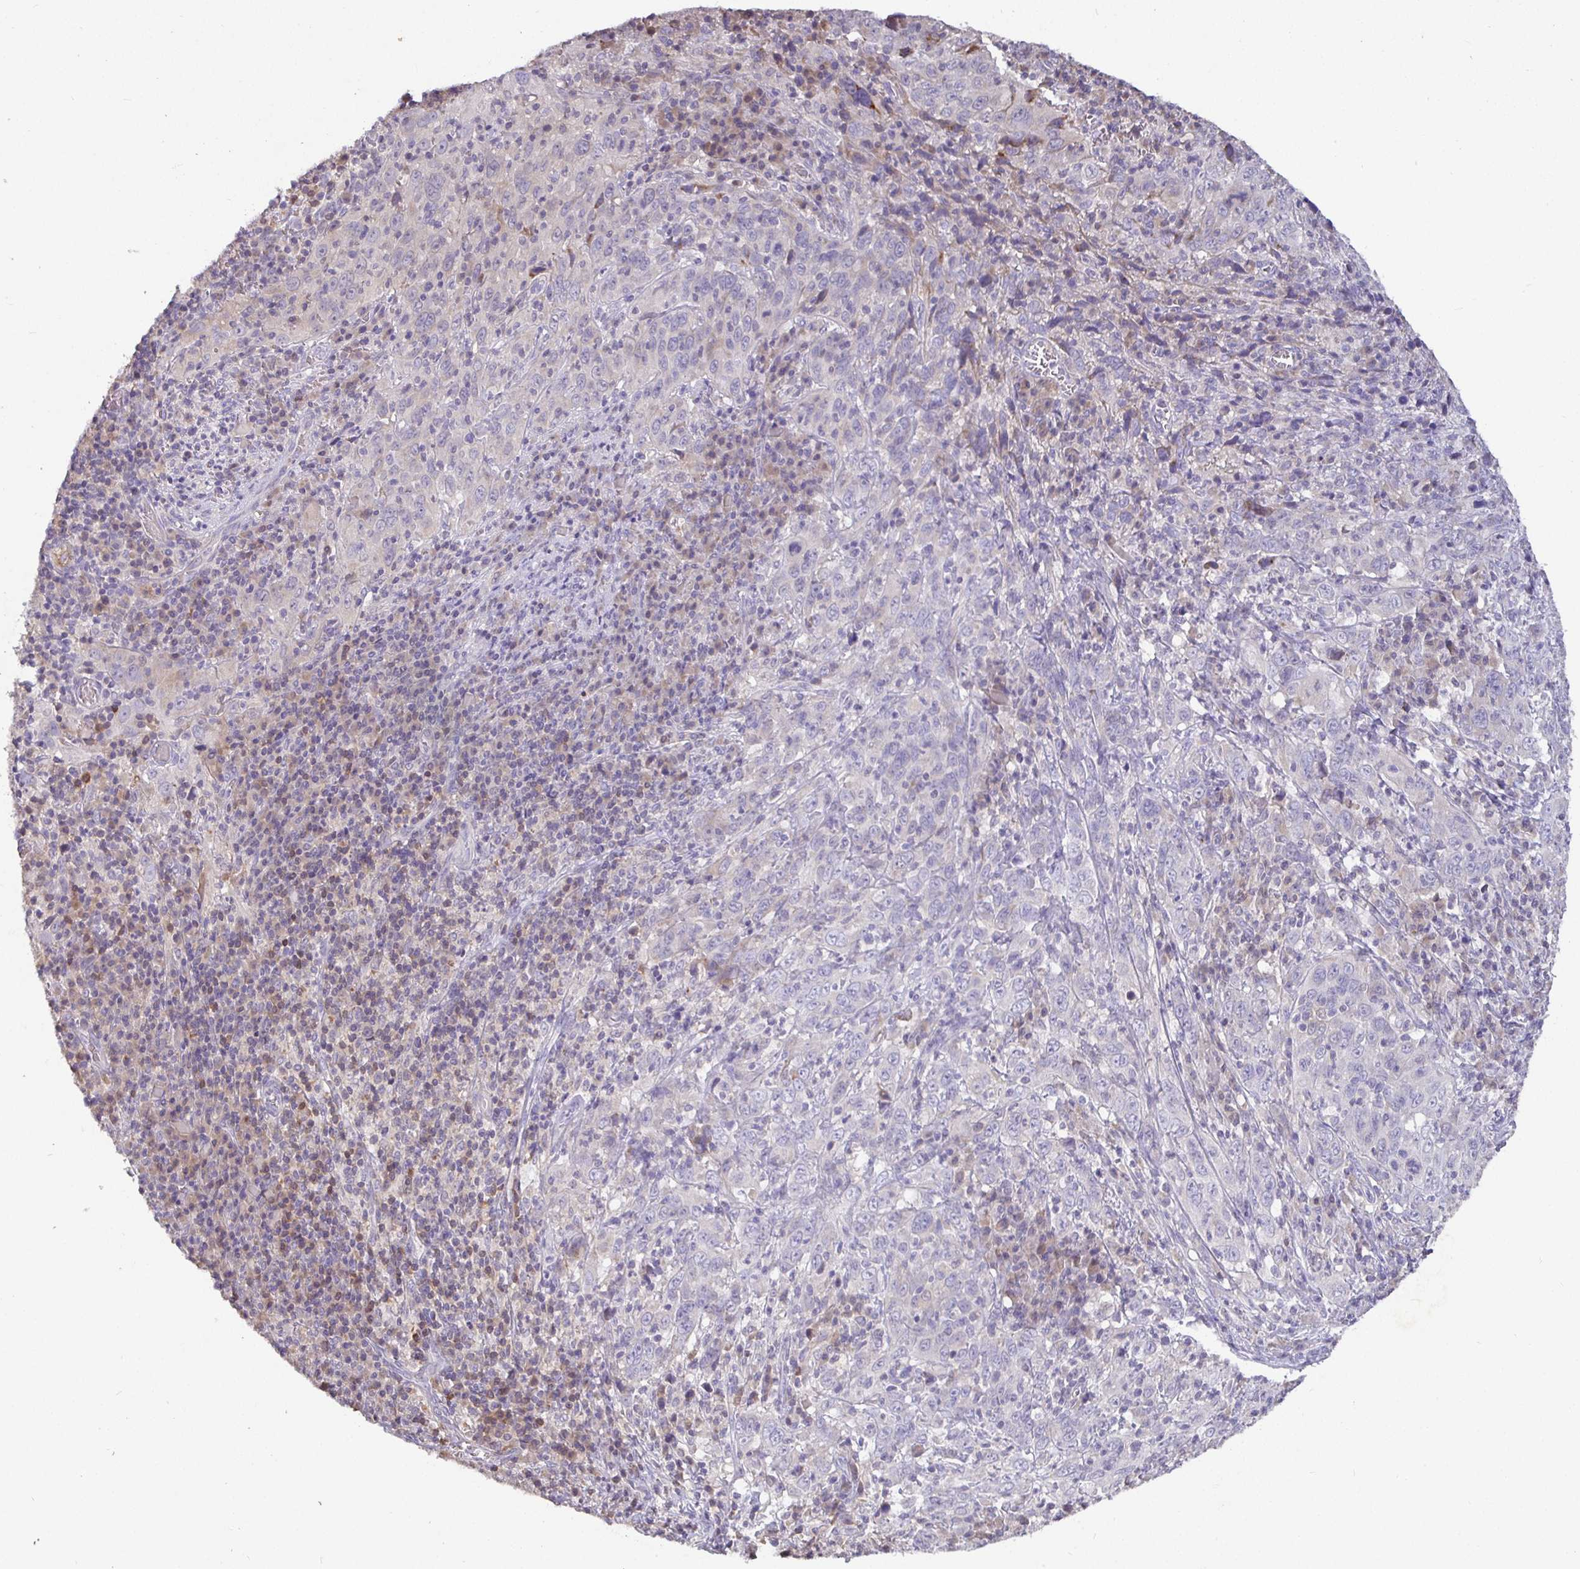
{"staining": {"intensity": "negative", "quantity": "none", "location": "none"}, "tissue": "cervical cancer", "cell_type": "Tumor cells", "image_type": "cancer", "snomed": [{"axis": "morphology", "description": "Squamous cell carcinoma, NOS"}, {"axis": "topography", "description": "Cervix"}], "caption": "The immunohistochemistry histopathology image has no significant positivity in tumor cells of cervical cancer tissue.", "gene": "SHISA4", "patient": {"sex": "female", "age": 46}}